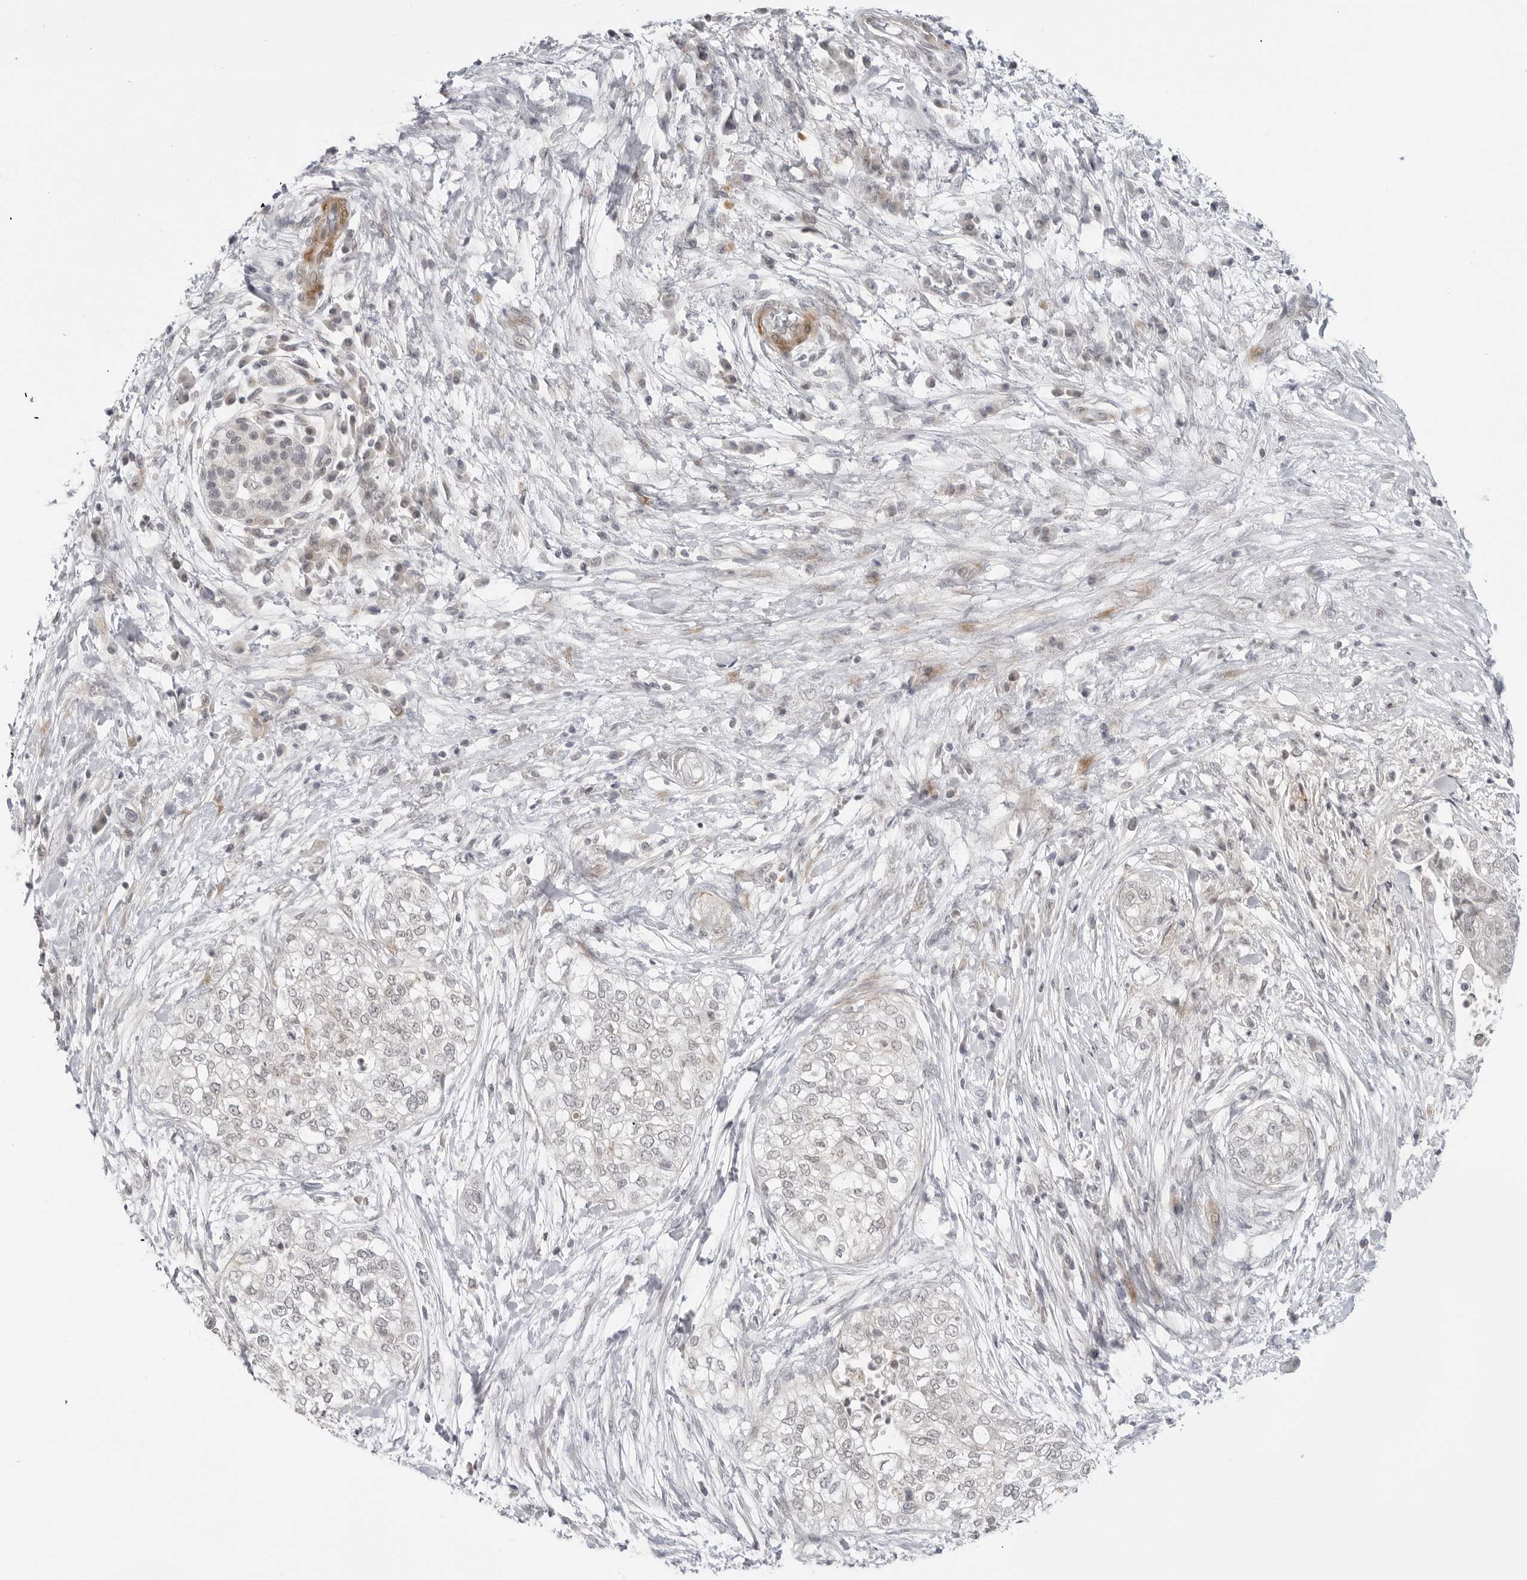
{"staining": {"intensity": "negative", "quantity": "none", "location": "none"}, "tissue": "pancreatic cancer", "cell_type": "Tumor cells", "image_type": "cancer", "snomed": [{"axis": "morphology", "description": "Adenocarcinoma, NOS"}, {"axis": "topography", "description": "Pancreas"}], "caption": "Immunohistochemistry (IHC) of human pancreatic cancer exhibits no positivity in tumor cells.", "gene": "ADAMTS5", "patient": {"sex": "male", "age": 72}}